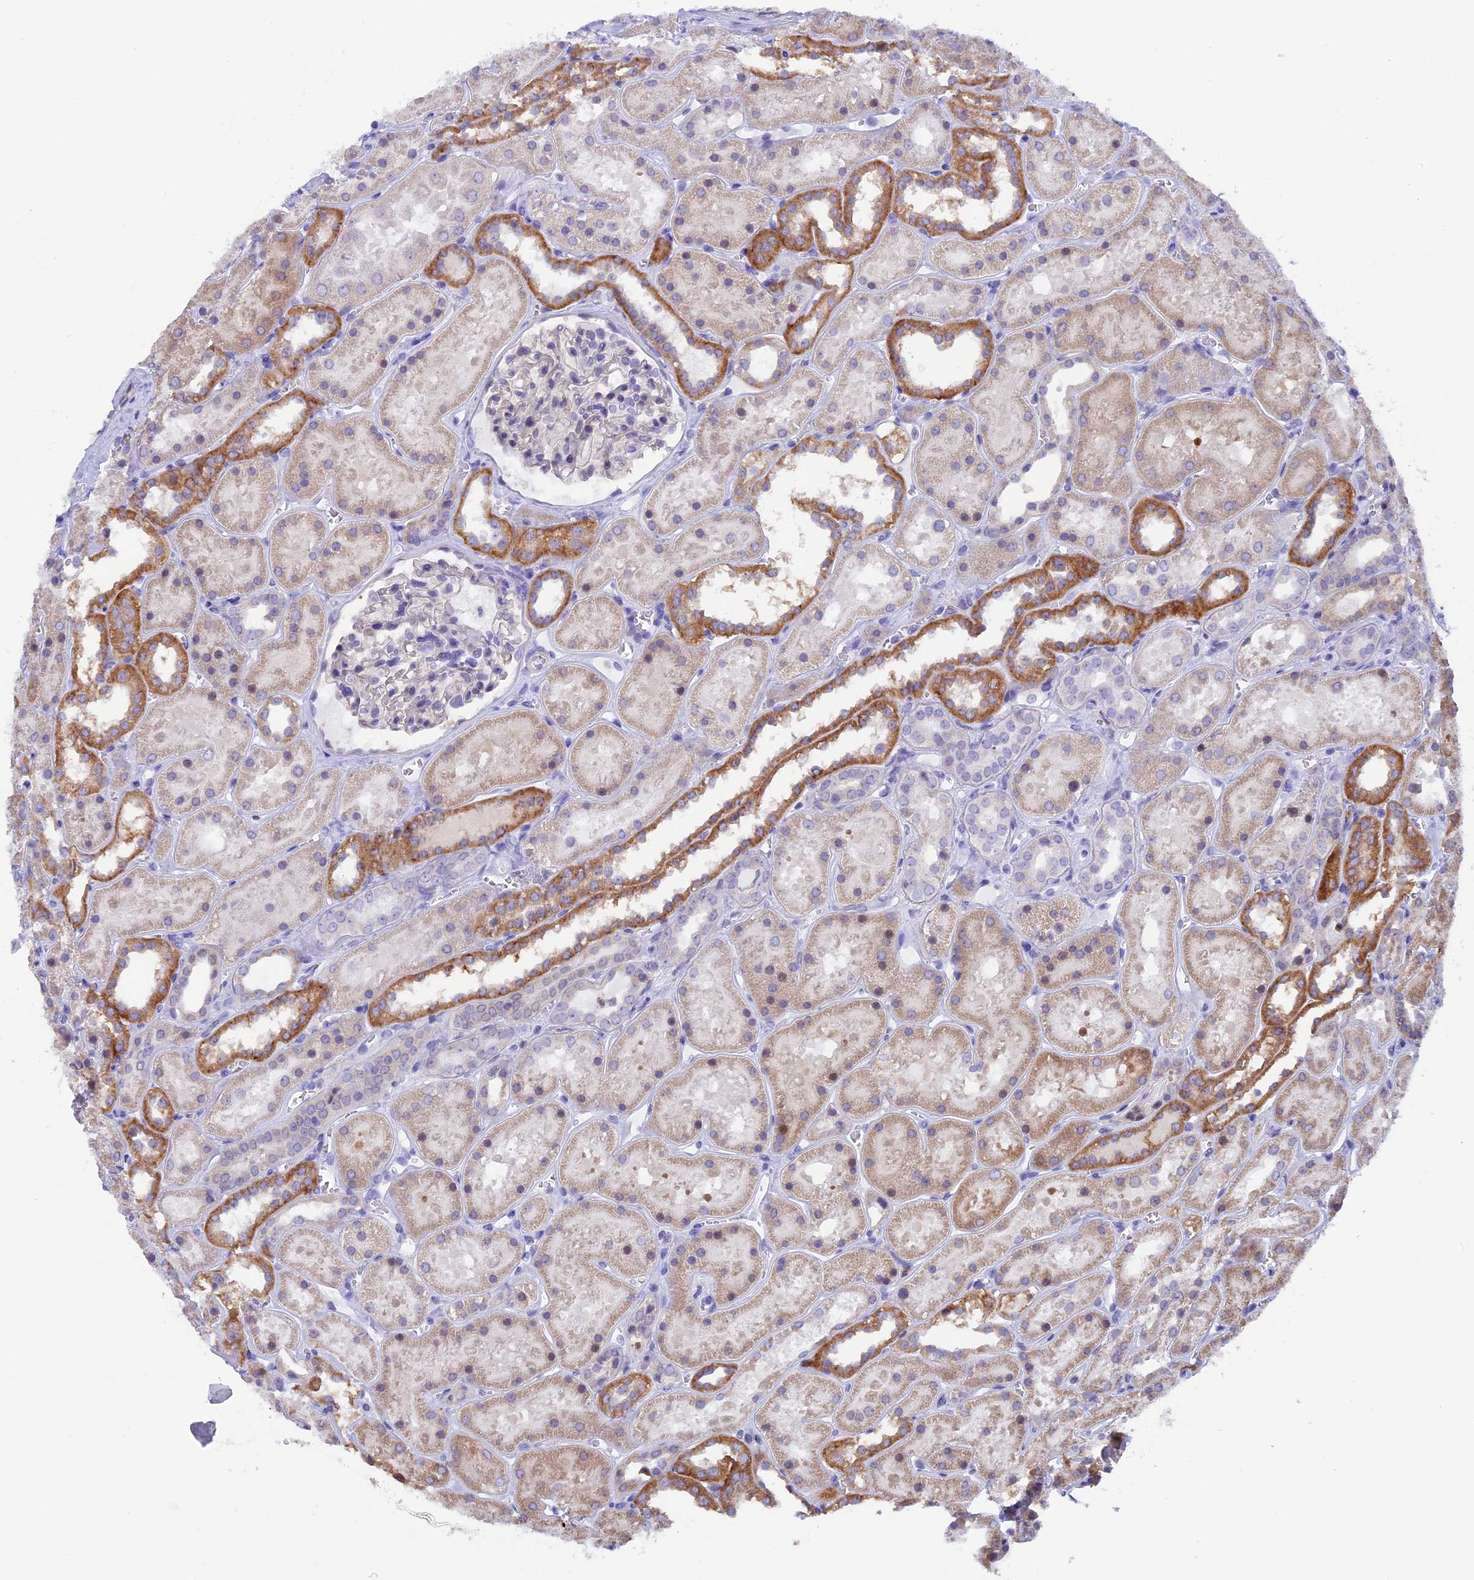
{"staining": {"intensity": "negative", "quantity": "none", "location": "none"}, "tissue": "kidney", "cell_type": "Cells in glomeruli", "image_type": "normal", "snomed": [{"axis": "morphology", "description": "Normal tissue, NOS"}, {"axis": "topography", "description": "Kidney"}], "caption": "This is a photomicrograph of immunohistochemistry staining of normal kidney, which shows no positivity in cells in glomeruli. The staining is performed using DAB (3,3'-diaminobenzidine) brown chromogen with nuclei counter-stained in using hematoxylin.", "gene": "IGSF6", "patient": {"sex": "female", "age": 41}}